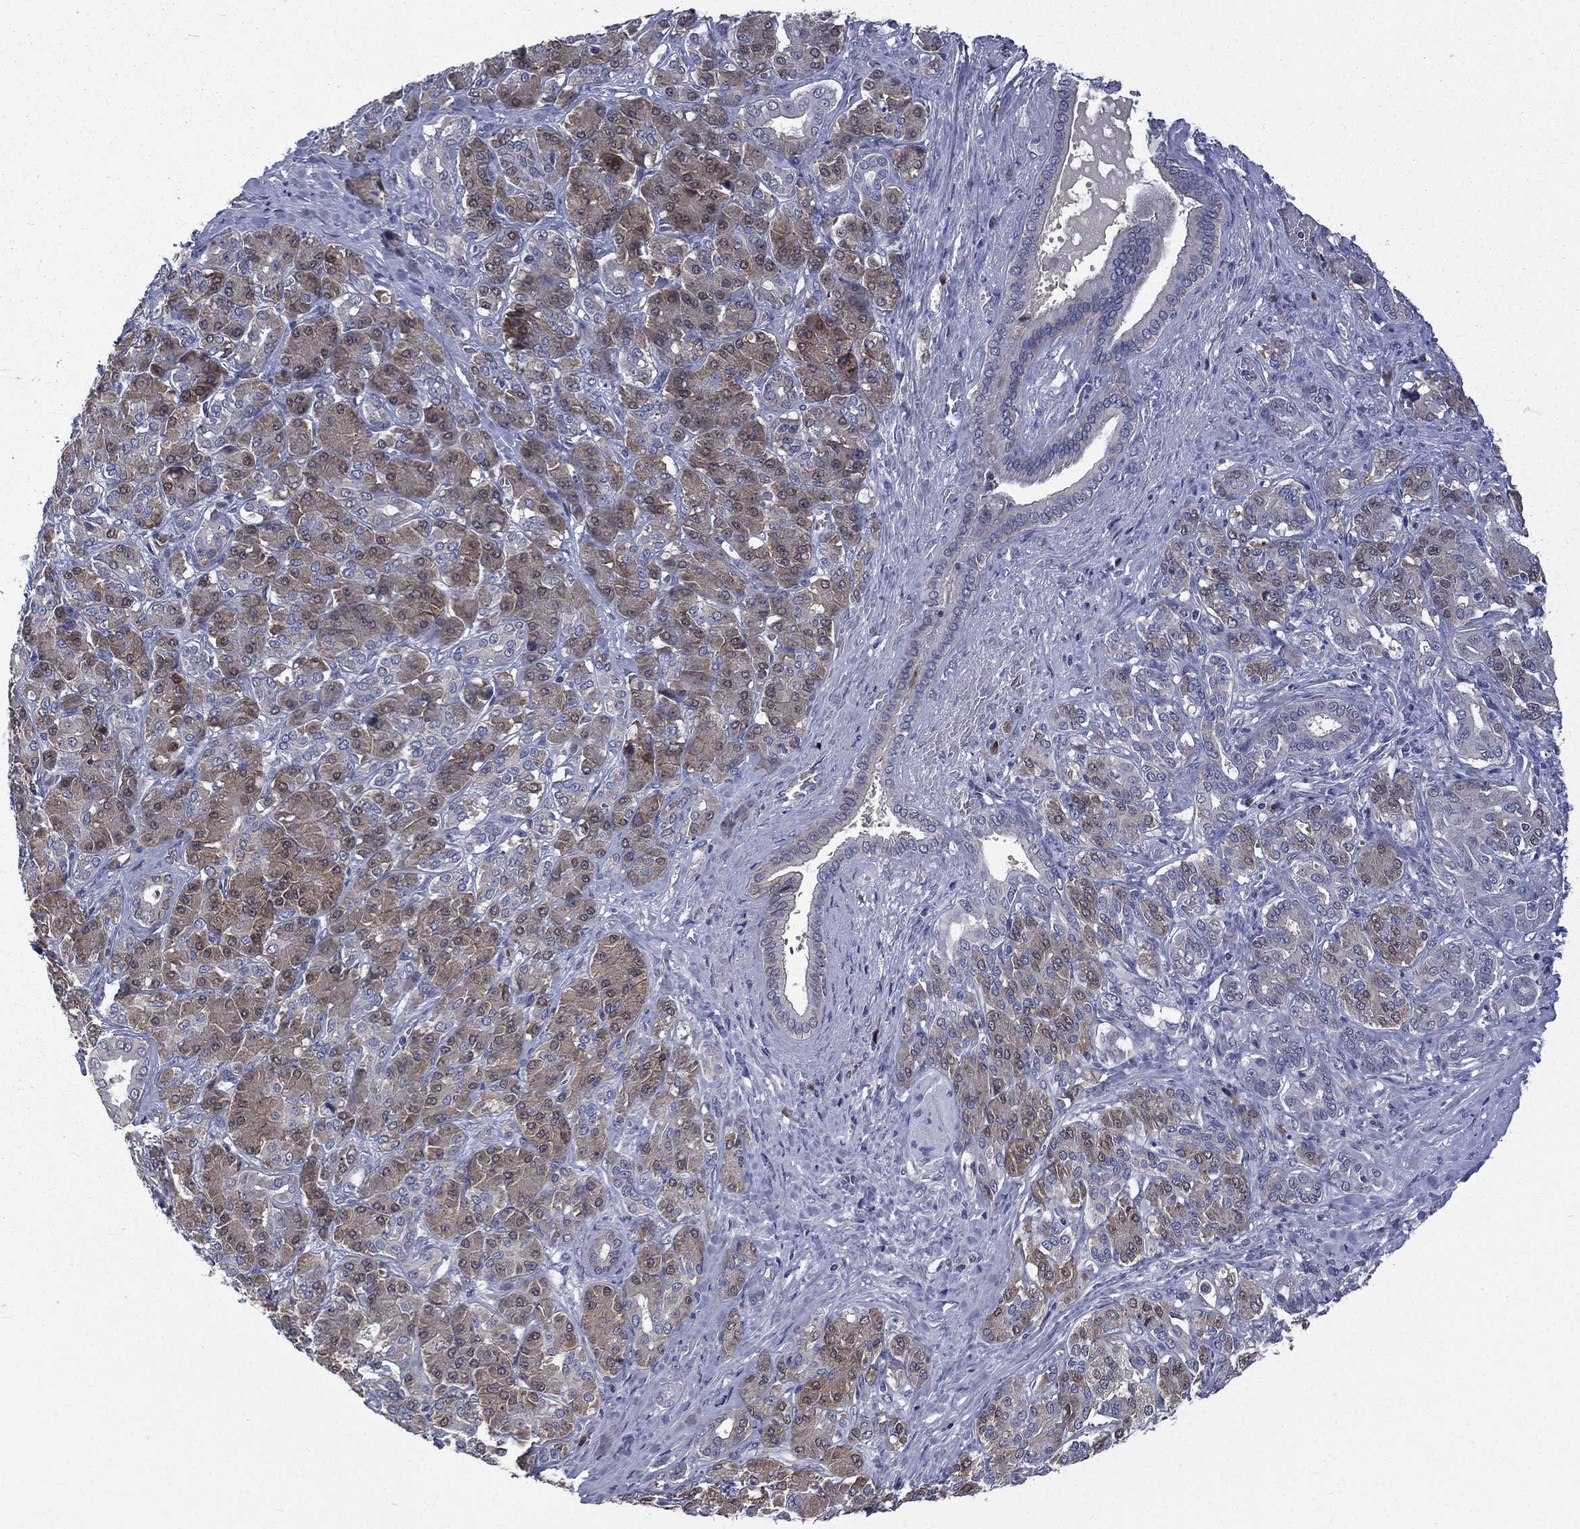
{"staining": {"intensity": "weak", "quantity": "25%-75%", "location": "cytoplasmic/membranous,nuclear"}, "tissue": "pancreatic cancer", "cell_type": "Tumor cells", "image_type": "cancer", "snomed": [{"axis": "morphology", "description": "Normal tissue, NOS"}, {"axis": "morphology", "description": "Inflammation, NOS"}, {"axis": "morphology", "description": "Adenocarcinoma, NOS"}, {"axis": "topography", "description": "Pancreas"}], "caption": "A photomicrograph of pancreatic cancer (adenocarcinoma) stained for a protein displays weak cytoplasmic/membranous and nuclear brown staining in tumor cells.", "gene": "CA12", "patient": {"sex": "male", "age": 57}}